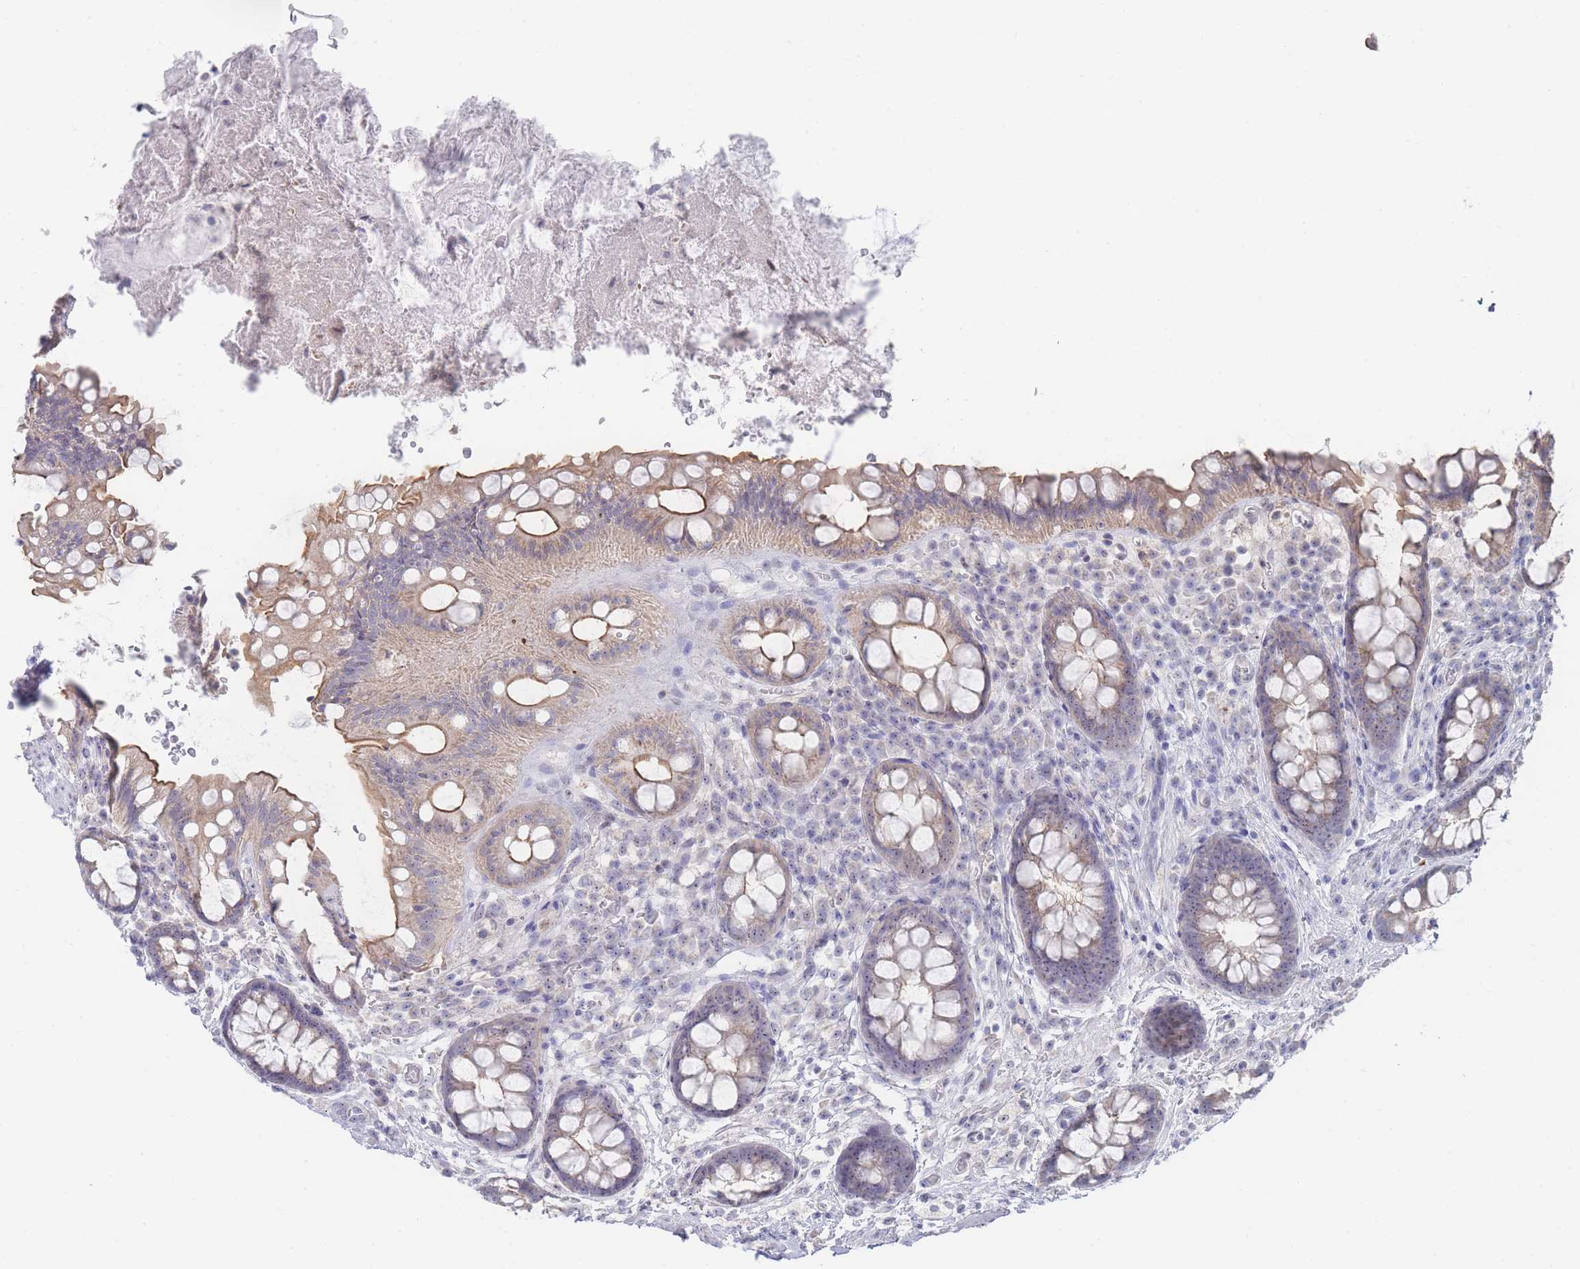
{"staining": {"intensity": "moderate", "quantity": "25%-75%", "location": "cytoplasmic/membranous,nuclear"}, "tissue": "rectum", "cell_type": "Glandular cells", "image_type": "normal", "snomed": [{"axis": "morphology", "description": "Normal tissue, NOS"}, {"axis": "topography", "description": "Rectum"}, {"axis": "topography", "description": "Peripheral nerve tissue"}], "caption": "High-magnification brightfield microscopy of benign rectum stained with DAB (3,3'-diaminobenzidine) (brown) and counterstained with hematoxylin (blue). glandular cells exhibit moderate cytoplasmic/membranous,nuclear expression is identified in about25%-75% of cells.", "gene": "ZNF142", "patient": {"sex": "female", "age": 69}}